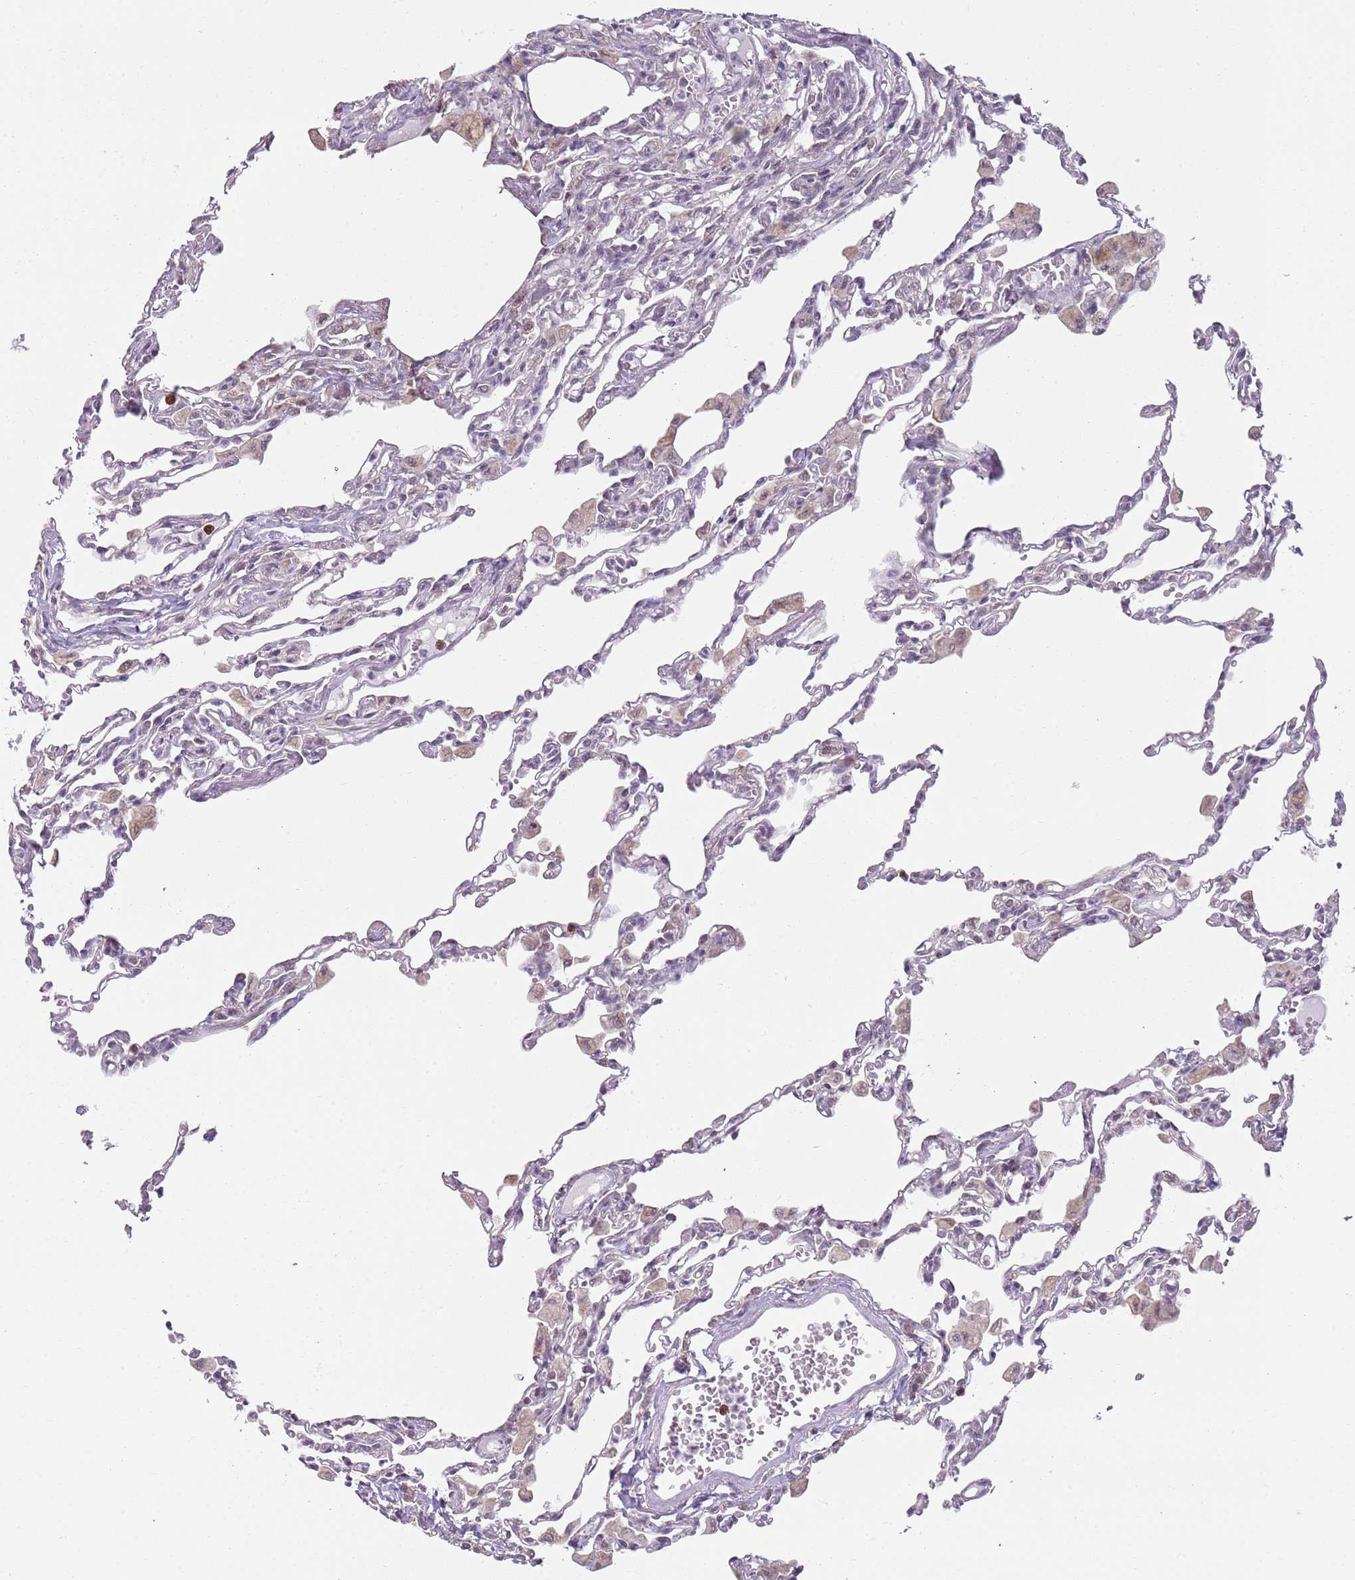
{"staining": {"intensity": "negative", "quantity": "none", "location": "none"}, "tissue": "lung", "cell_type": "Alveolar cells", "image_type": "normal", "snomed": [{"axis": "morphology", "description": "Normal tissue, NOS"}, {"axis": "topography", "description": "Bronchus"}, {"axis": "topography", "description": "Lung"}], "caption": "This is a image of IHC staining of unremarkable lung, which shows no positivity in alveolar cells. Nuclei are stained in blue.", "gene": "SMARCAL1", "patient": {"sex": "female", "age": 49}}